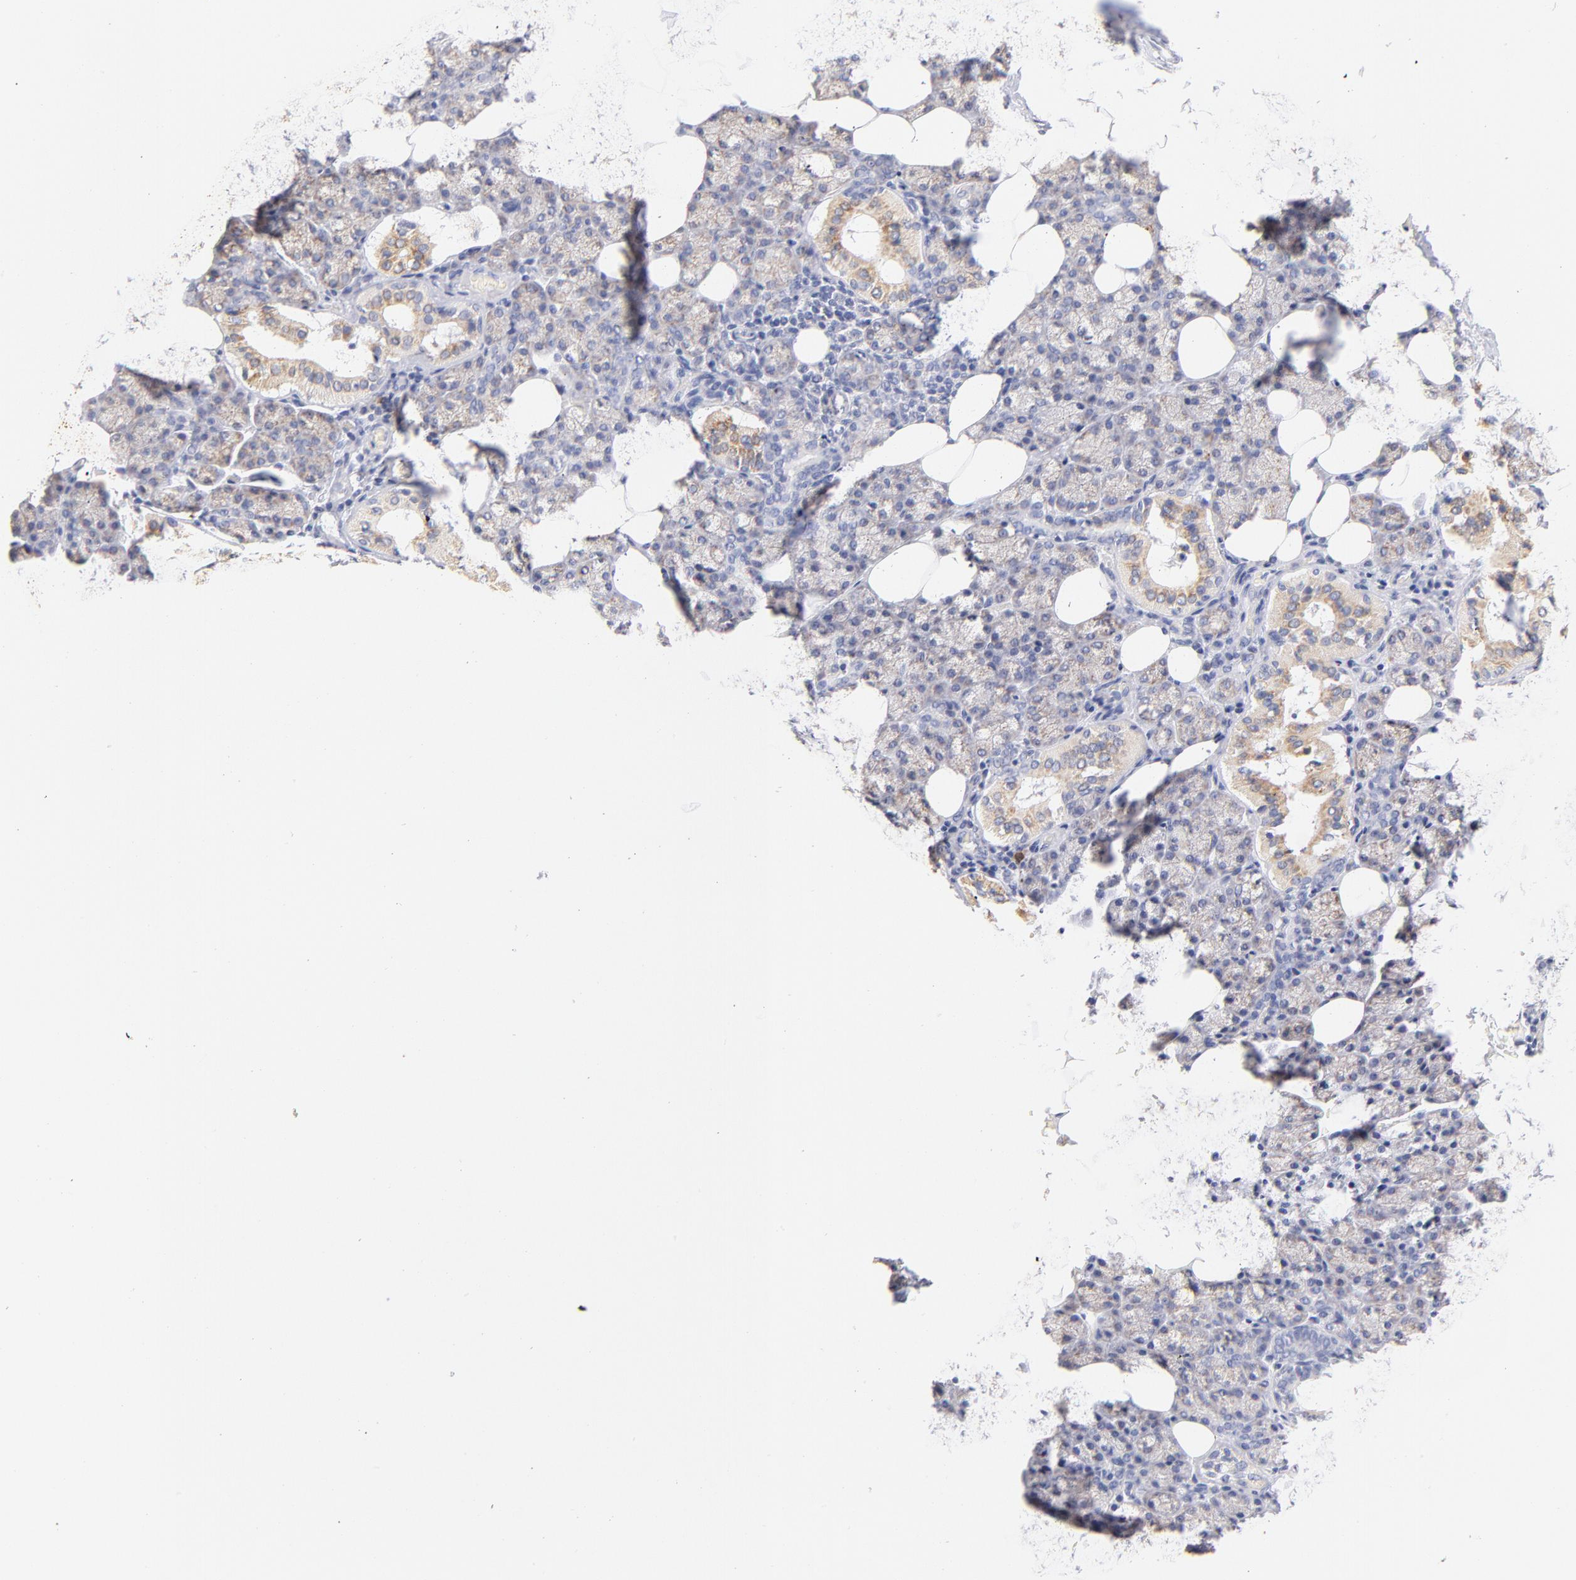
{"staining": {"intensity": "weak", "quantity": "25%-75%", "location": "cytoplasmic/membranous"}, "tissue": "salivary gland", "cell_type": "Glandular cells", "image_type": "normal", "snomed": [{"axis": "morphology", "description": "Normal tissue, NOS"}, {"axis": "topography", "description": "Lymph node"}, {"axis": "topography", "description": "Salivary gland"}], "caption": "Protein analysis of unremarkable salivary gland demonstrates weak cytoplasmic/membranous staining in approximately 25%-75% of glandular cells. (DAB IHC with brightfield microscopy, high magnification).", "gene": "AIFM1", "patient": {"sex": "male", "age": 8}}